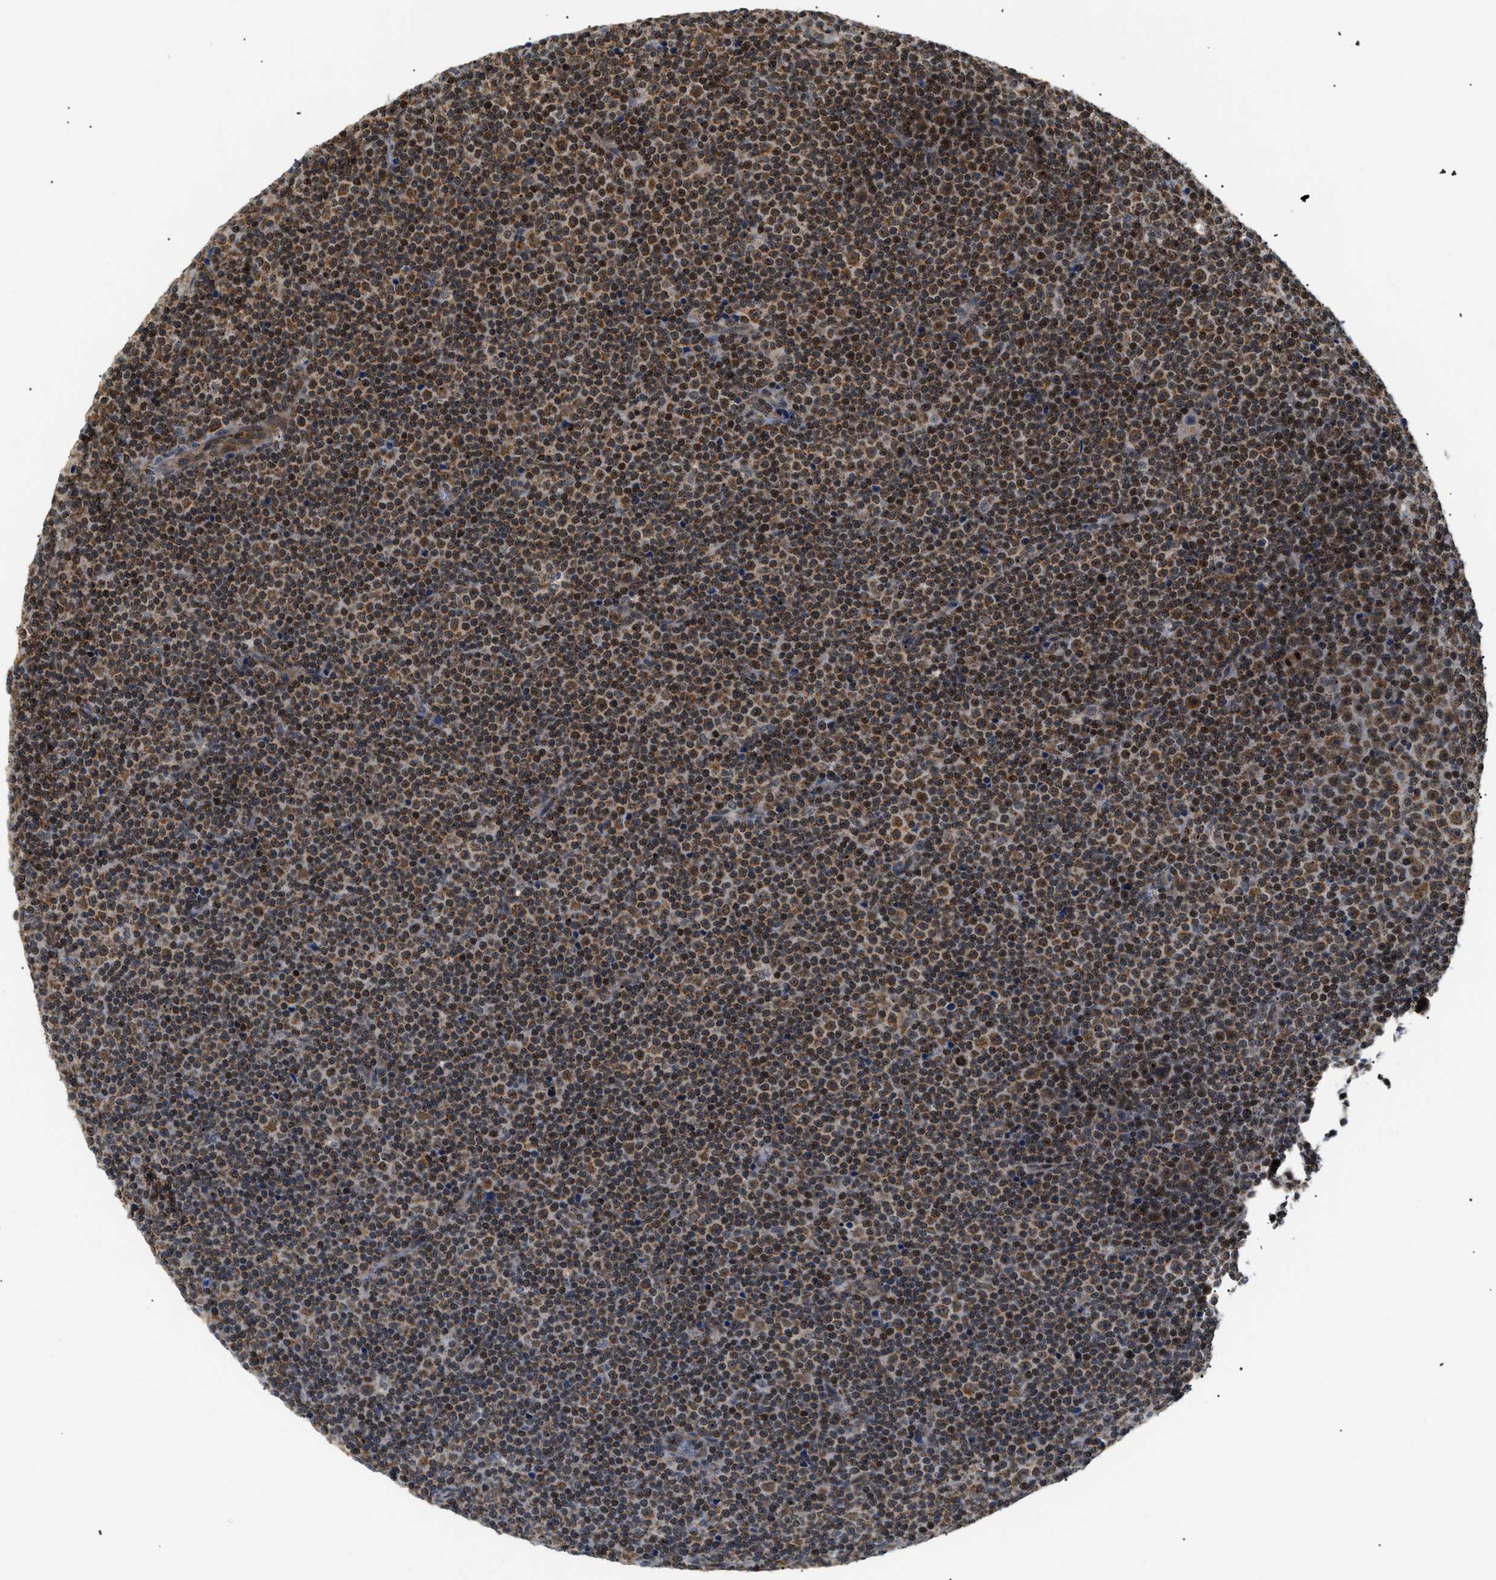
{"staining": {"intensity": "weak", "quantity": "25%-75%", "location": "nuclear"}, "tissue": "lymphoma", "cell_type": "Tumor cells", "image_type": "cancer", "snomed": [{"axis": "morphology", "description": "Malignant lymphoma, non-Hodgkin's type, Low grade"}, {"axis": "topography", "description": "Lymph node"}], "caption": "High-magnification brightfield microscopy of lymphoma stained with DAB (brown) and counterstained with hematoxylin (blue). tumor cells exhibit weak nuclear expression is appreciated in about25%-75% of cells.", "gene": "ZBTB11", "patient": {"sex": "female", "age": 67}}